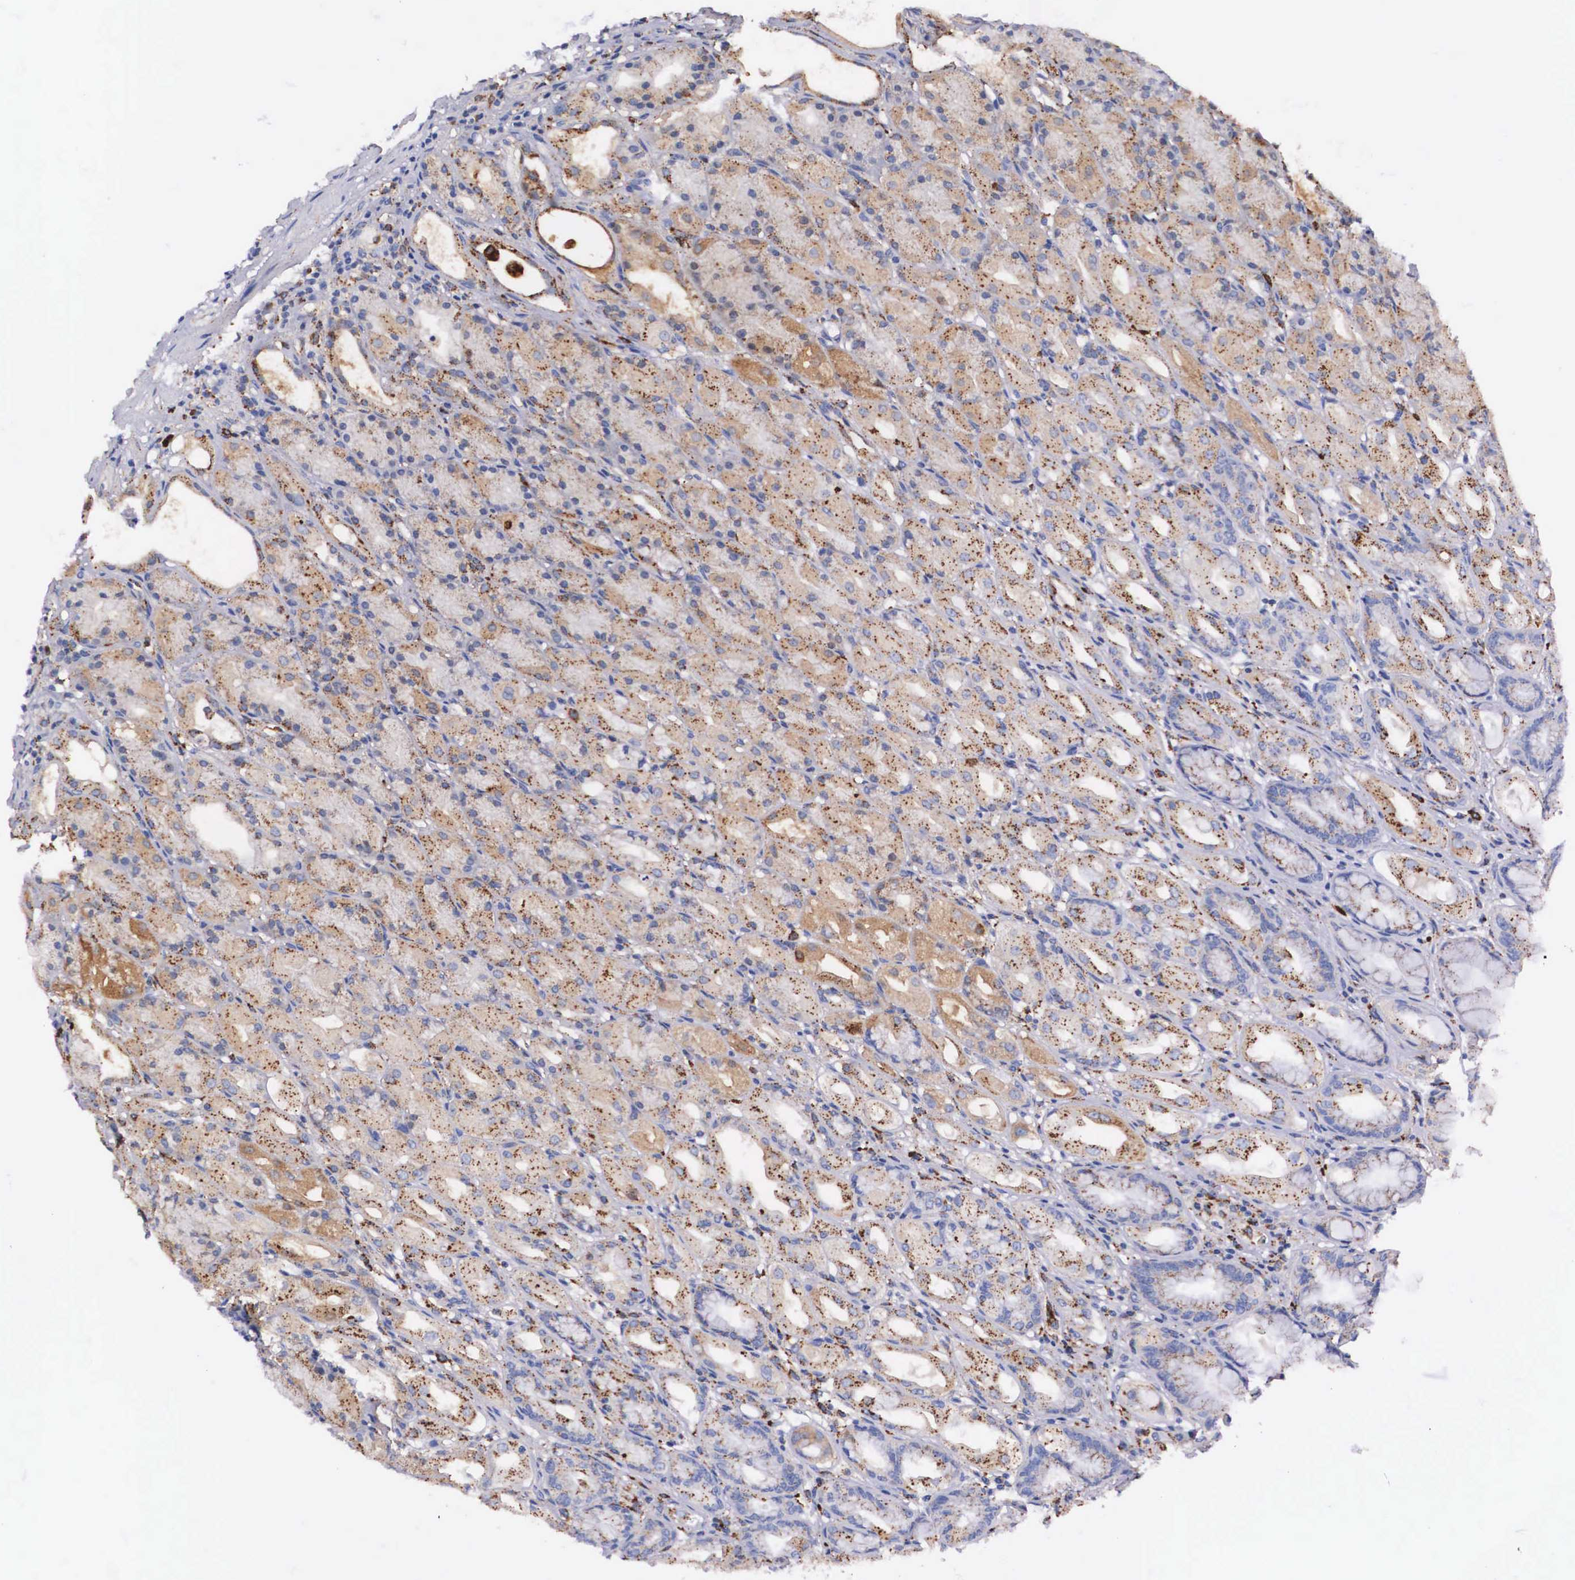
{"staining": {"intensity": "weak", "quantity": "25%-75%", "location": "cytoplasmic/membranous"}, "tissue": "stomach", "cell_type": "Glandular cells", "image_type": "normal", "snomed": [{"axis": "morphology", "description": "Normal tissue, NOS"}, {"axis": "topography", "description": "Stomach, upper"}], "caption": "A brown stain shows weak cytoplasmic/membranous staining of a protein in glandular cells of unremarkable human stomach. Nuclei are stained in blue.", "gene": "NAGA", "patient": {"sex": "female", "age": 75}}